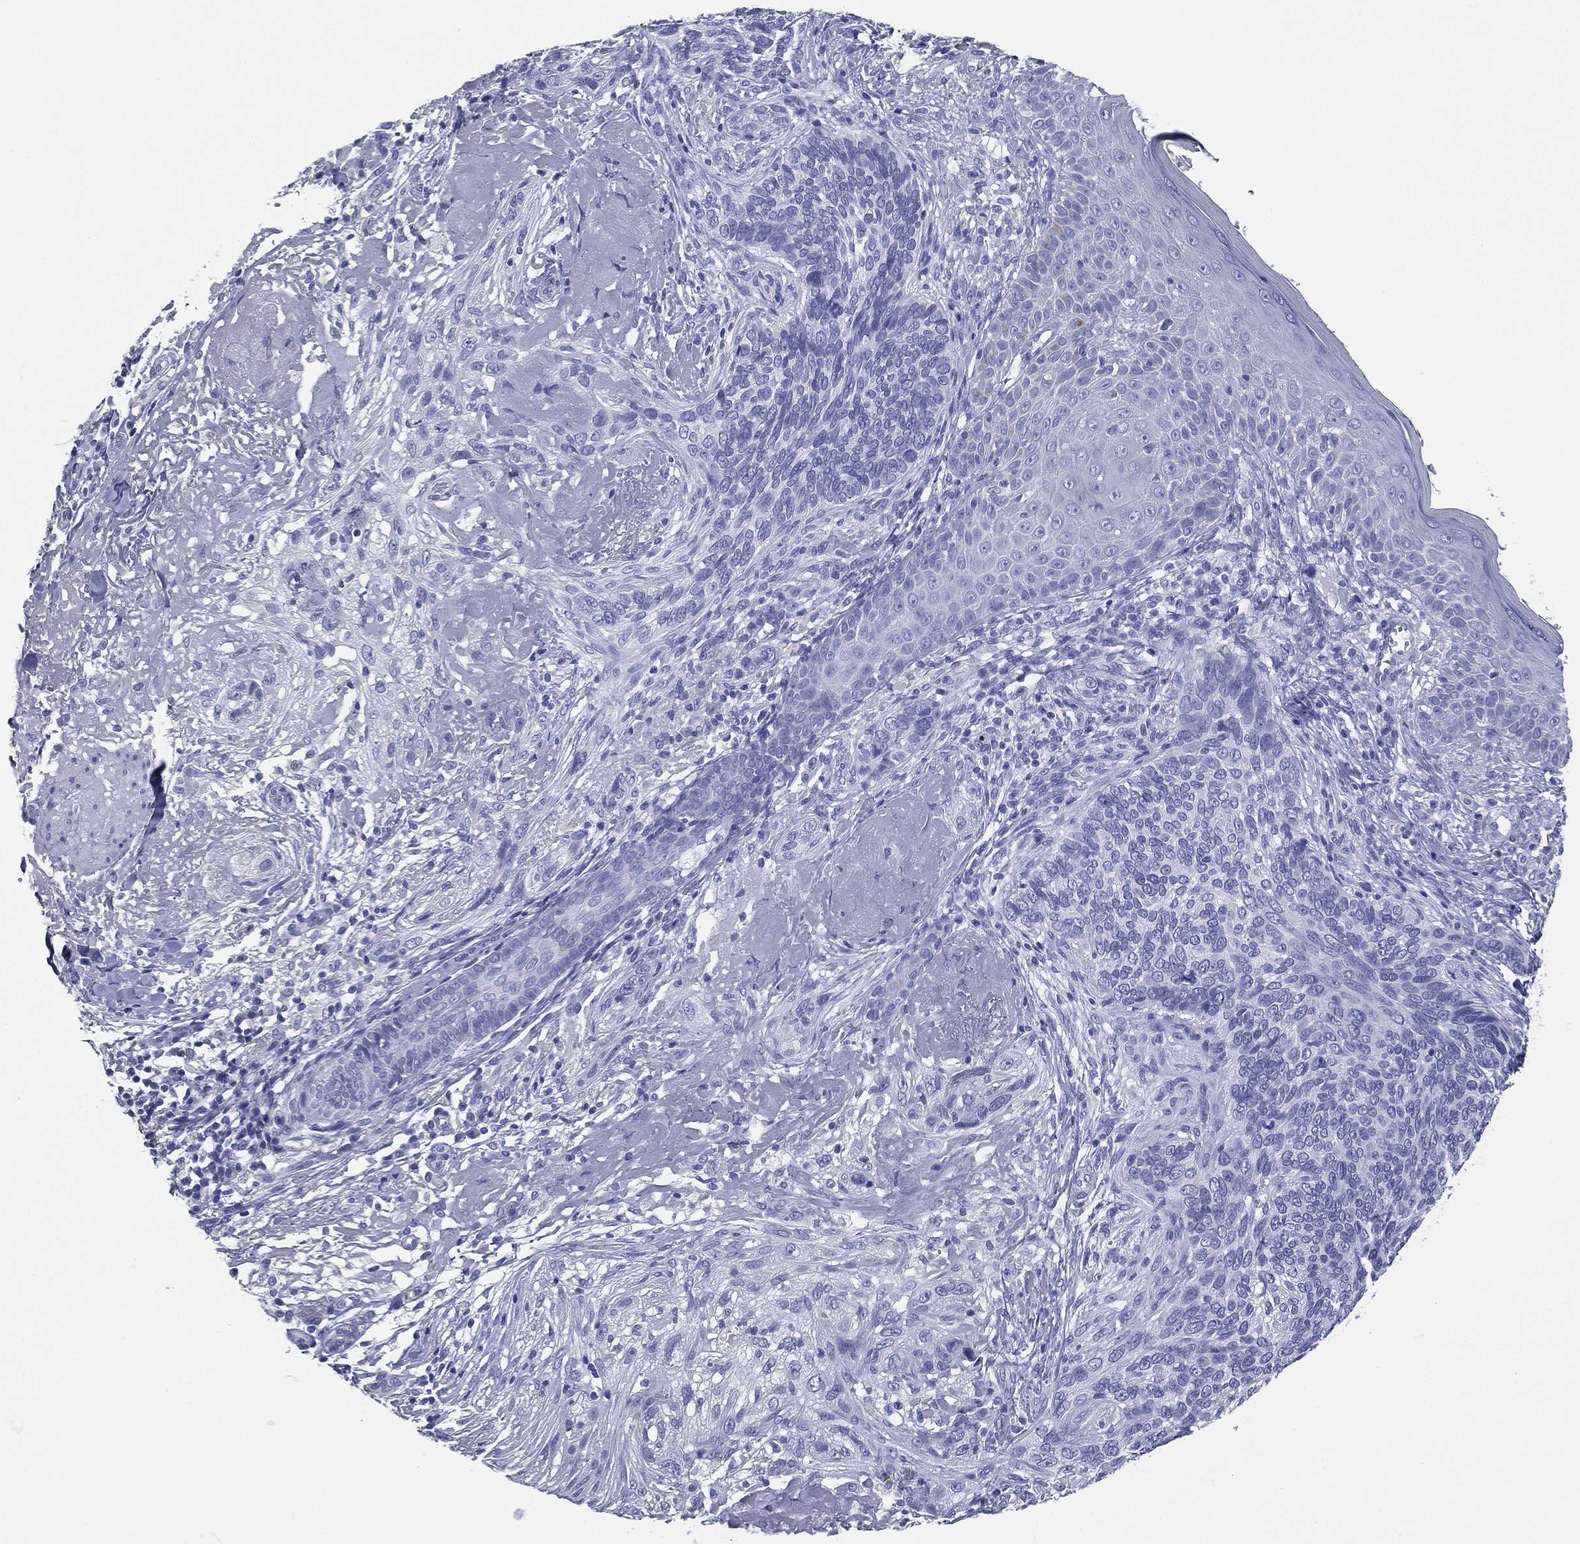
{"staining": {"intensity": "negative", "quantity": "none", "location": "none"}, "tissue": "skin cancer", "cell_type": "Tumor cells", "image_type": "cancer", "snomed": [{"axis": "morphology", "description": "Basal cell carcinoma"}, {"axis": "topography", "description": "Skin"}], "caption": "The IHC micrograph has no significant staining in tumor cells of basal cell carcinoma (skin) tissue. Nuclei are stained in blue.", "gene": "ATP2A1", "patient": {"sex": "male", "age": 91}}